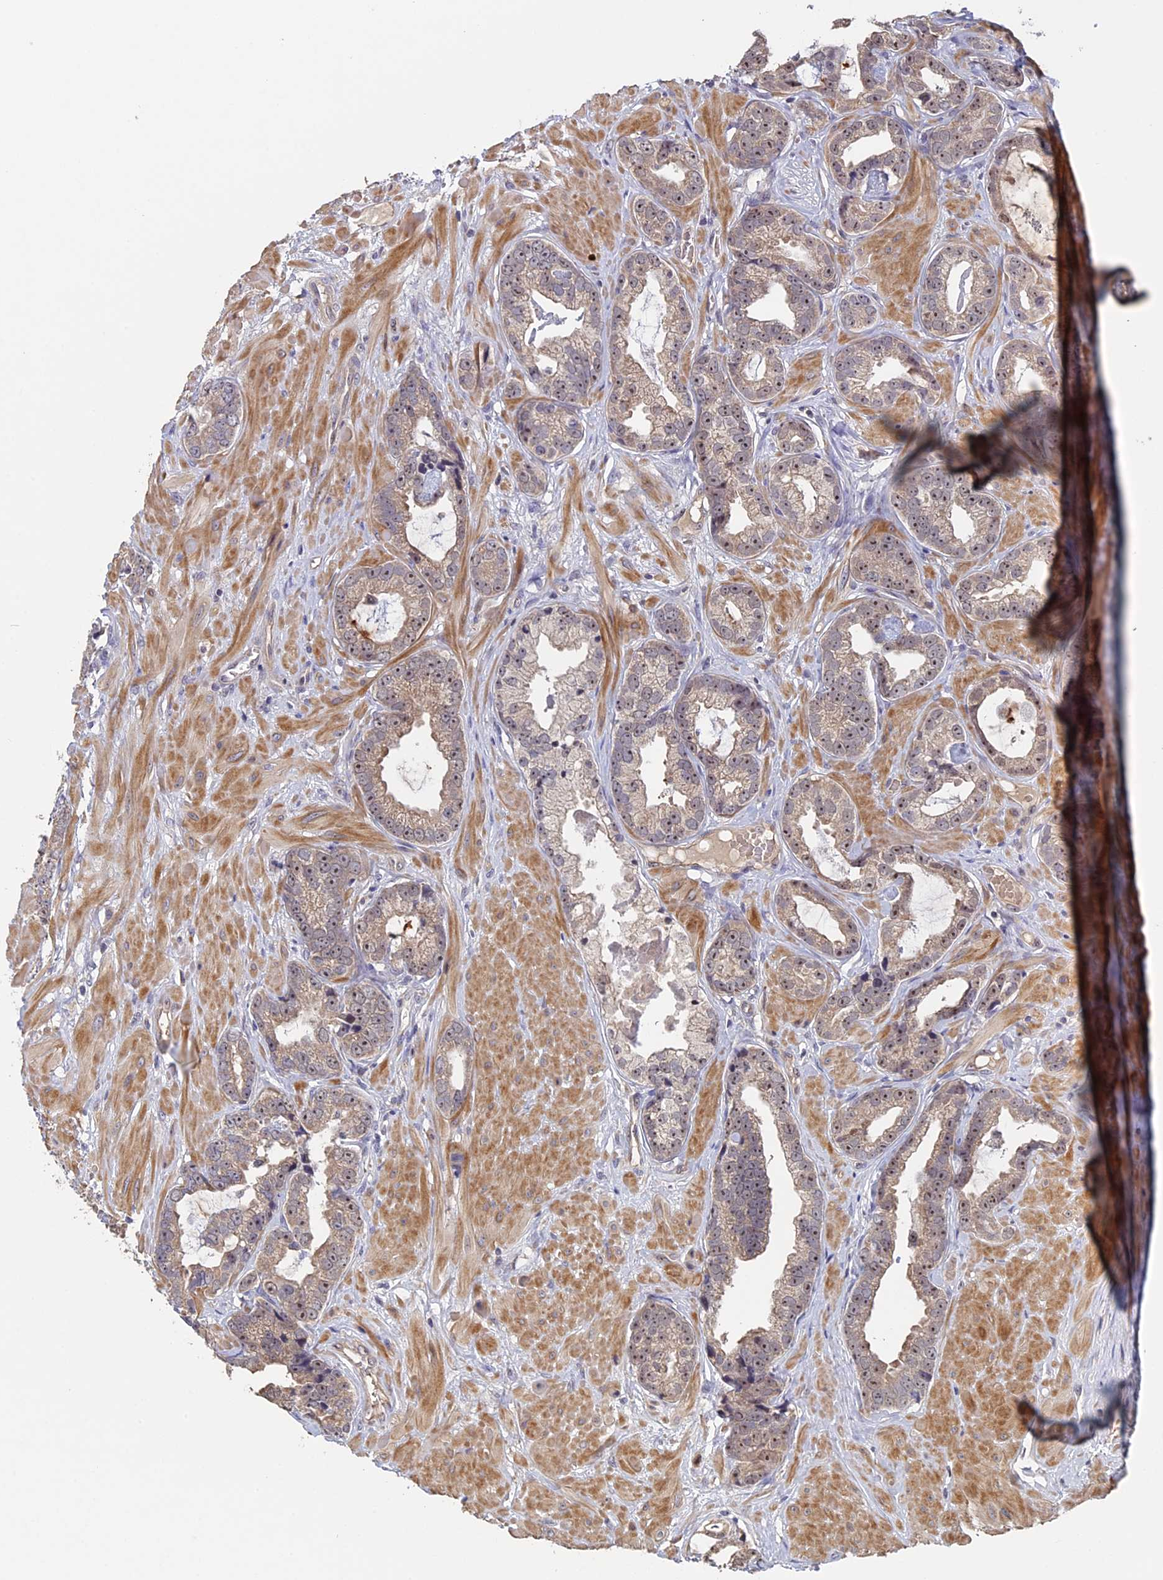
{"staining": {"intensity": "weak", "quantity": "25%-75%", "location": "nuclear"}, "tissue": "prostate cancer", "cell_type": "Tumor cells", "image_type": "cancer", "snomed": [{"axis": "morphology", "description": "Adenocarcinoma, Low grade"}, {"axis": "topography", "description": "Prostate"}], "caption": "Immunohistochemistry (IHC) of prostate cancer (low-grade adenocarcinoma) displays low levels of weak nuclear positivity in about 25%-75% of tumor cells.", "gene": "FAM98C", "patient": {"sex": "male", "age": 64}}